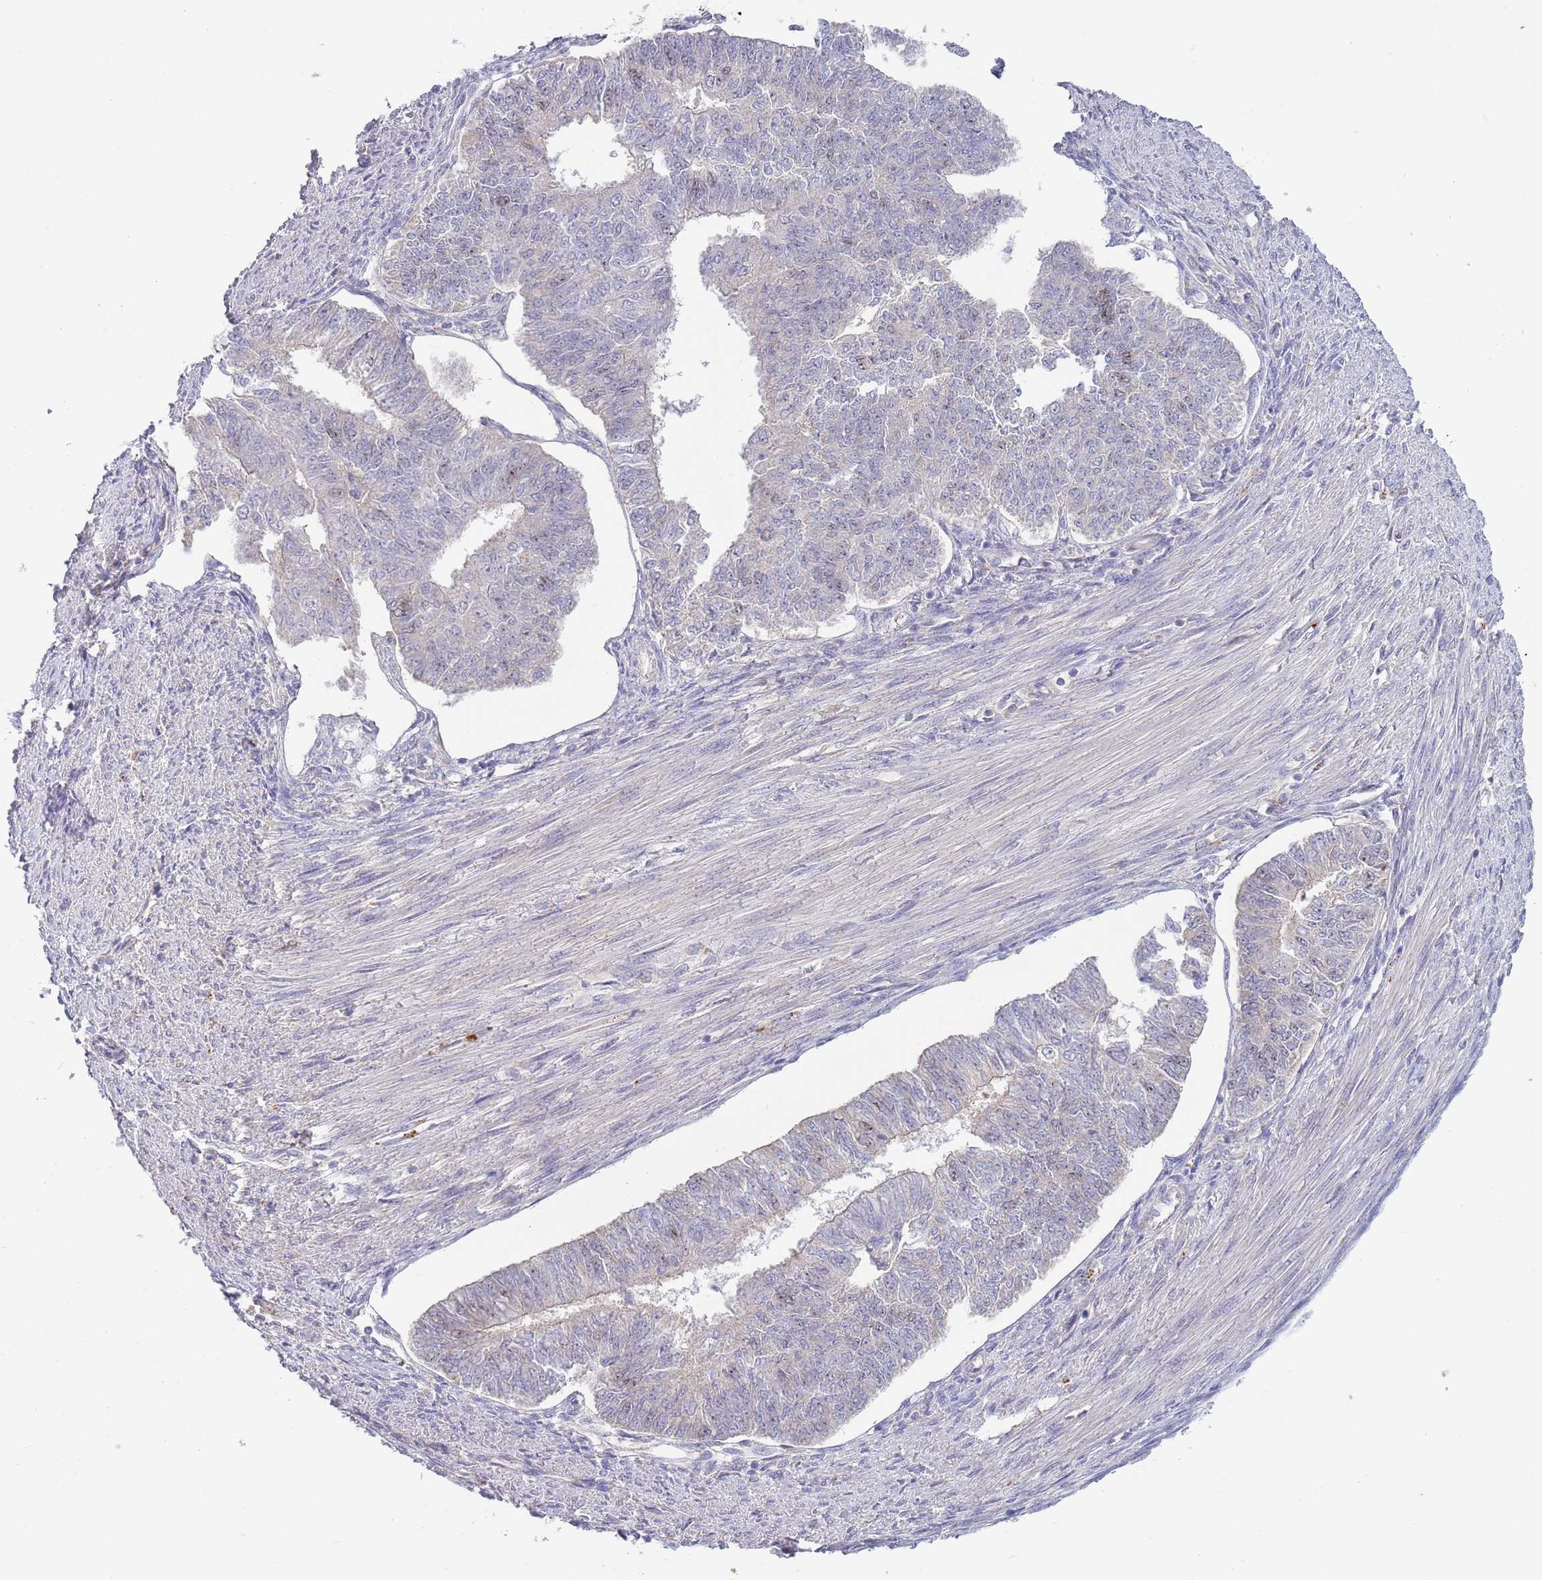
{"staining": {"intensity": "negative", "quantity": "none", "location": "none"}, "tissue": "endometrial cancer", "cell_type": "Tumor cells", "image_type": "cancer", "snomed": [{"axis": "morphology", "description": "Adenocarcinoma, NOS"}, {"axis": "topography", "description": "Endometrium"}], "caption": "Immunohistochemistry histopathology image of endometrial cancer (adenocarcinoma) stained for a protein (brown), which reveals no expression in tumor cells.", "gene": "PIMREG", "patient": {"sex": "female", "age": 32}}